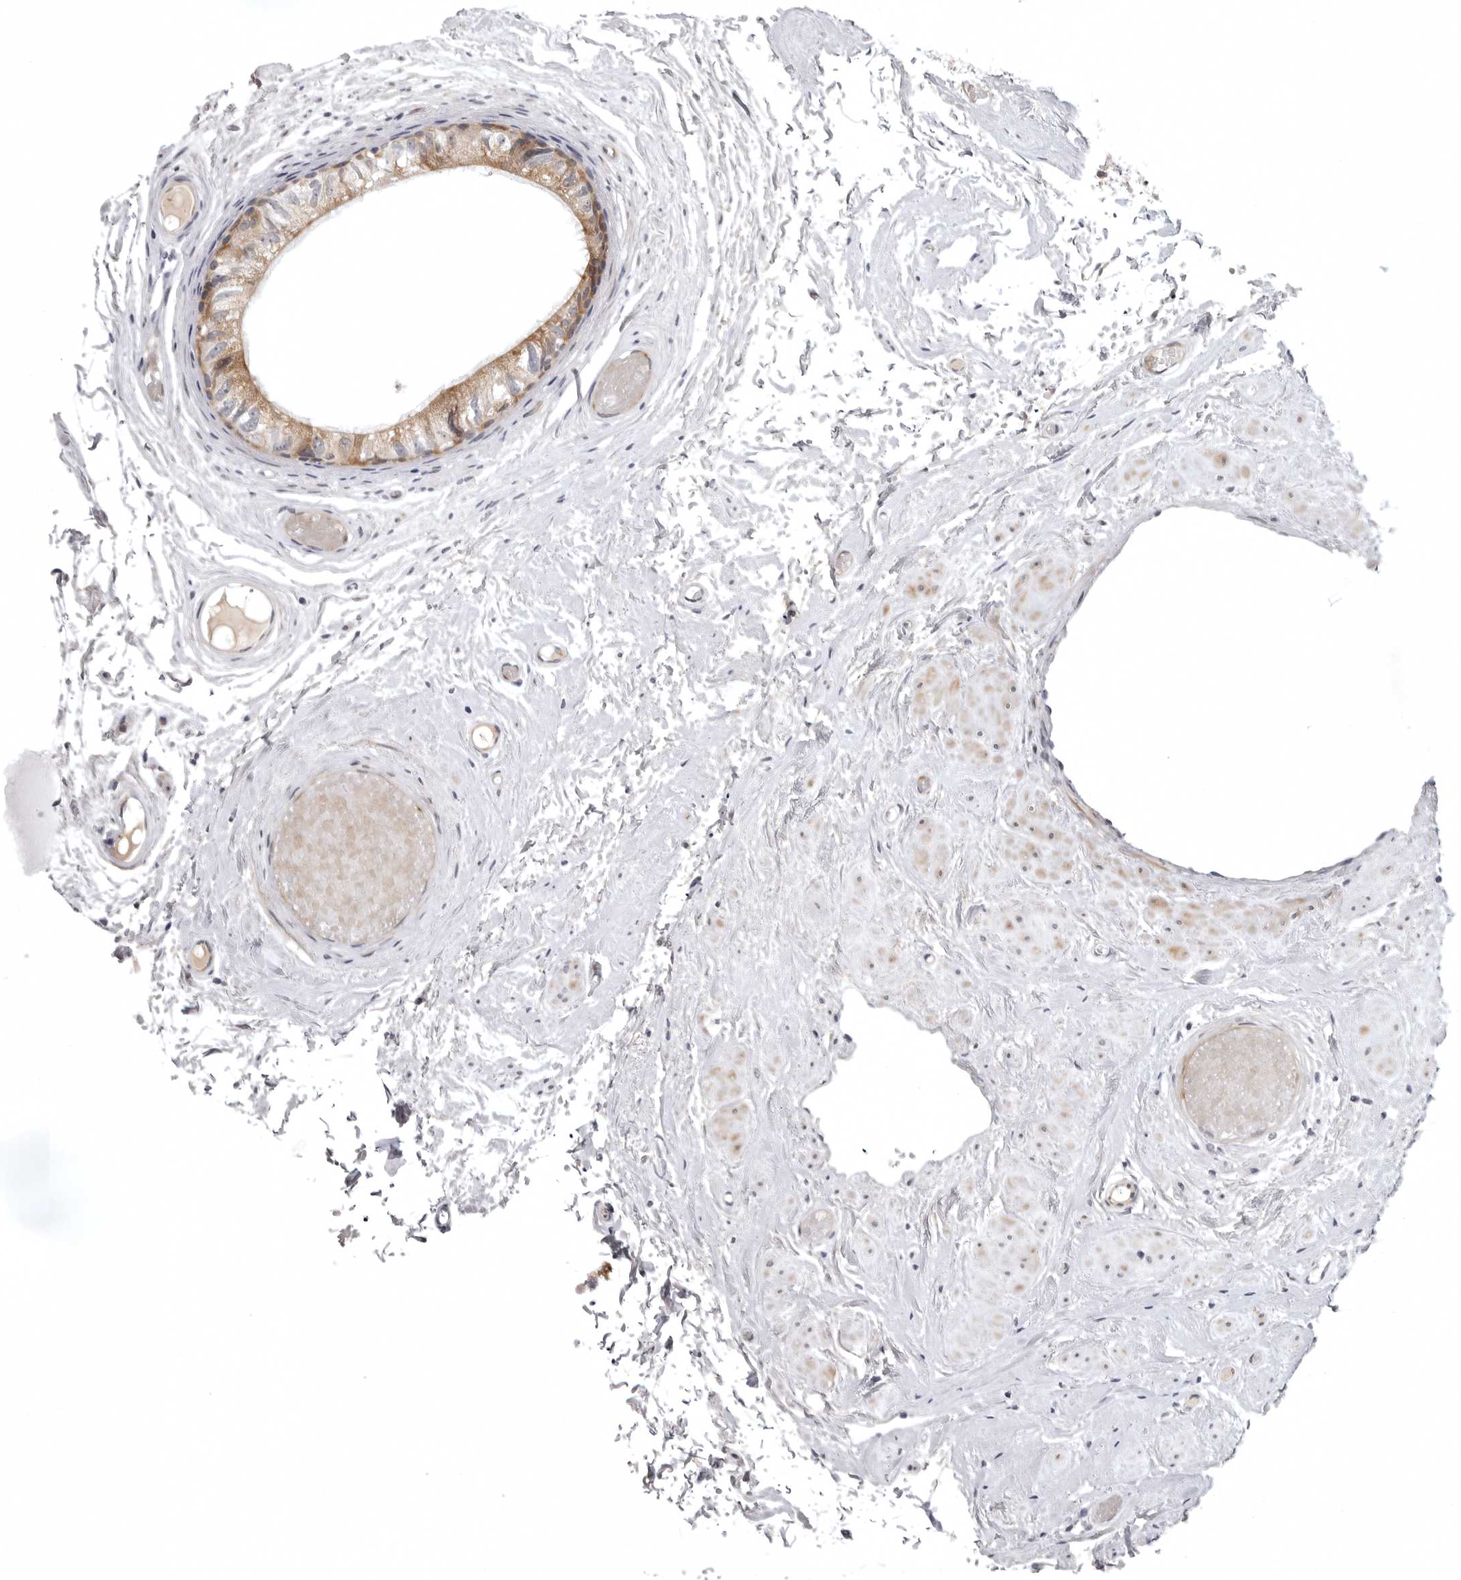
{"staining": {"intensity": "moderate", "quantity": ">75%", "location": "cytoplasmic/membranous"}, "tissue": "epididymis", "cell_type": "Glandular cells", "image_type": "normal", "snomed": [{"axis": "morphology", "description": "Normal tissue, NOS"}, {"axis": "topography", "description": "Epididymis"}], "caption": "The histopathology image exhibits immunohistochemical staining of normal epididymis. There is moderate cytoplasmic/membranous staining is seen in approximately >75% of glandular cells.", "gene": "CD300LD", "patient": {"sex": "male", "age": 79}}